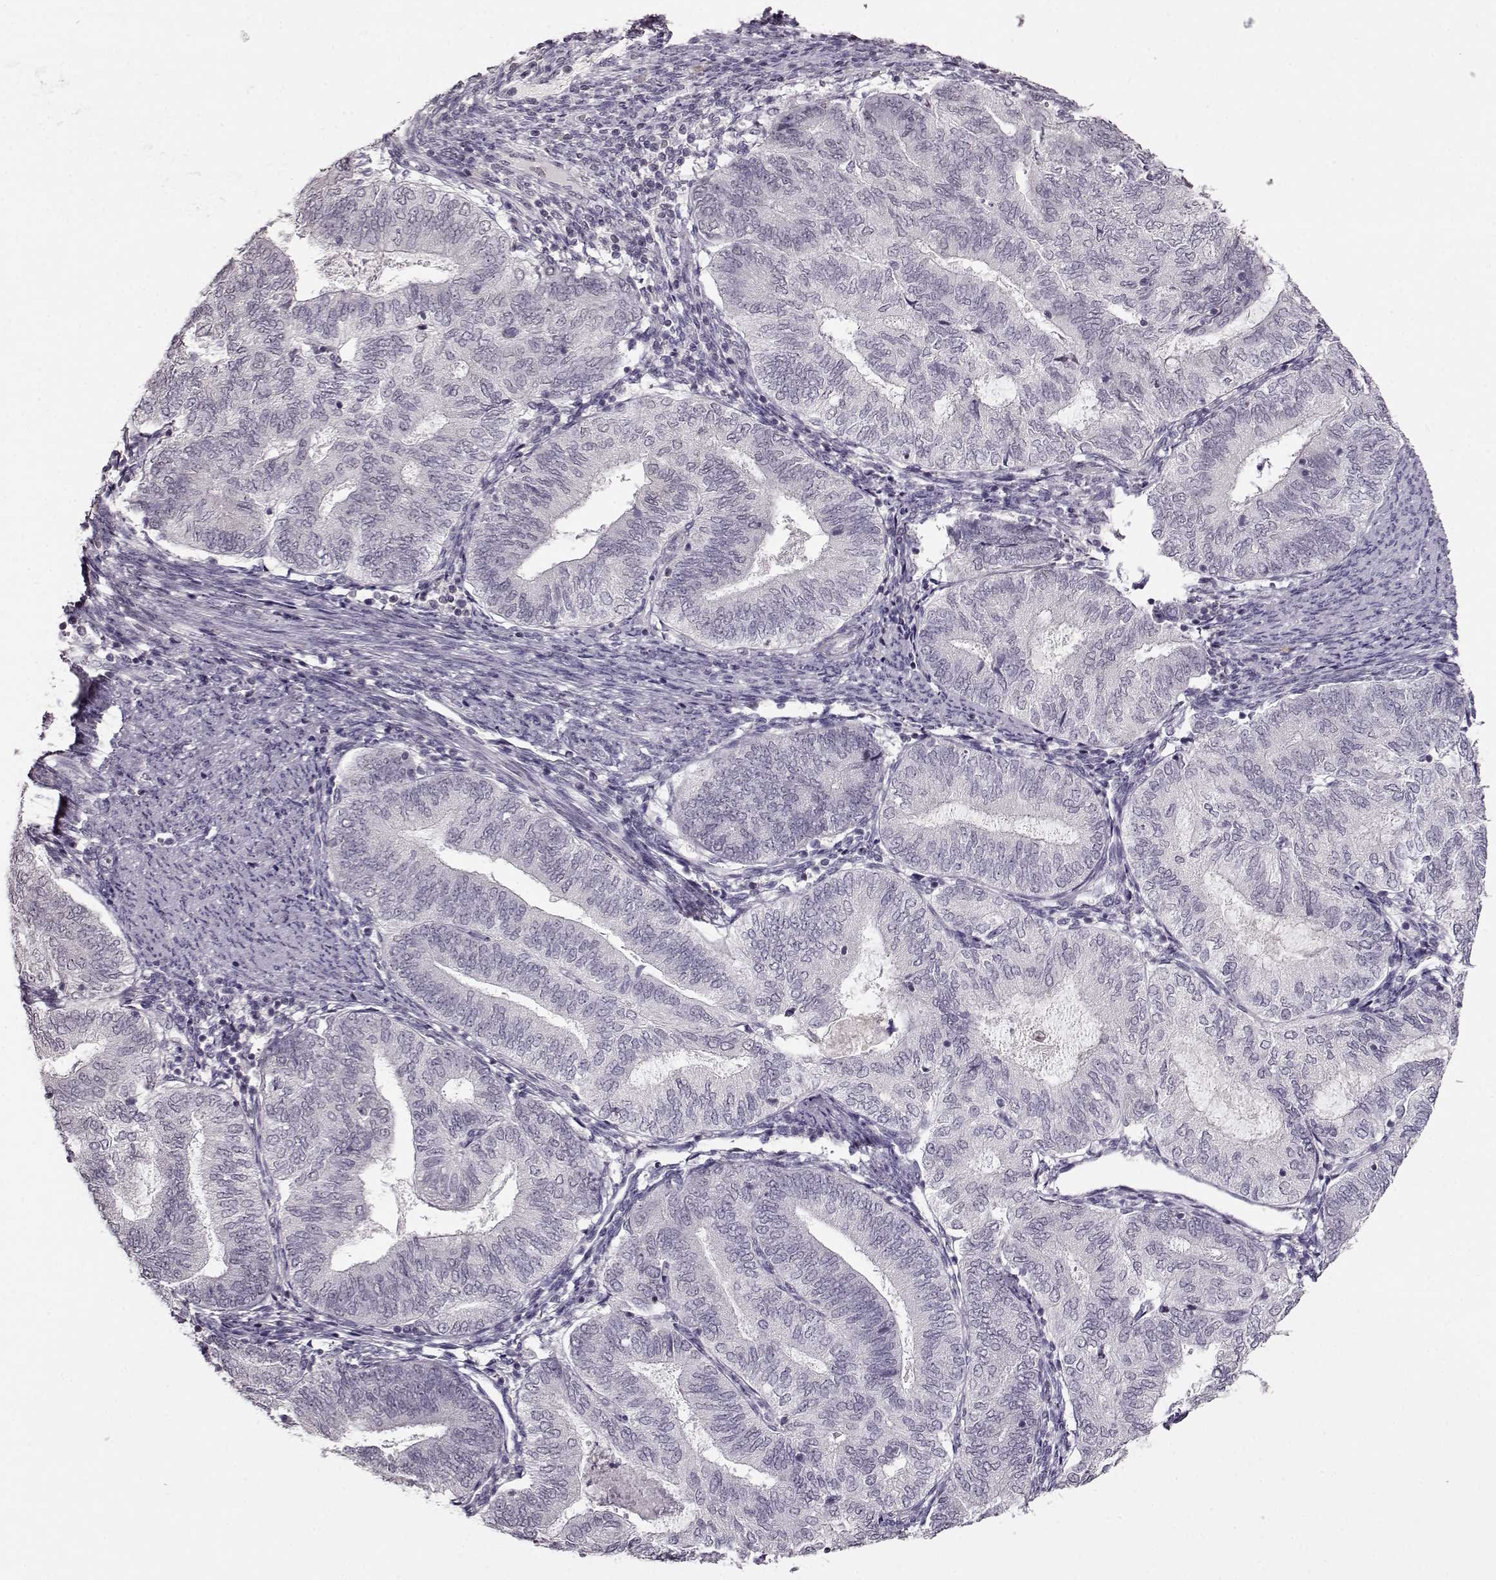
{"staining": {"intensity": "negative", "quantity": "none", "location": "none"}, "tissue": "endometrial cancer", "cell_type": "Tumor cells", "image_type": "cancer", "snomed": [{"axis": "morphology", "description": "Adenocarcinoma, NOS"}, {"axis": "topography", "description": "Endometrium"}], "caption": "This is an IHC photomicrograph of endometrial cancer. There is no positivity in tumor cells.", "gene": "RP1L1", "patient": {"sex": "female", "age": 65}}